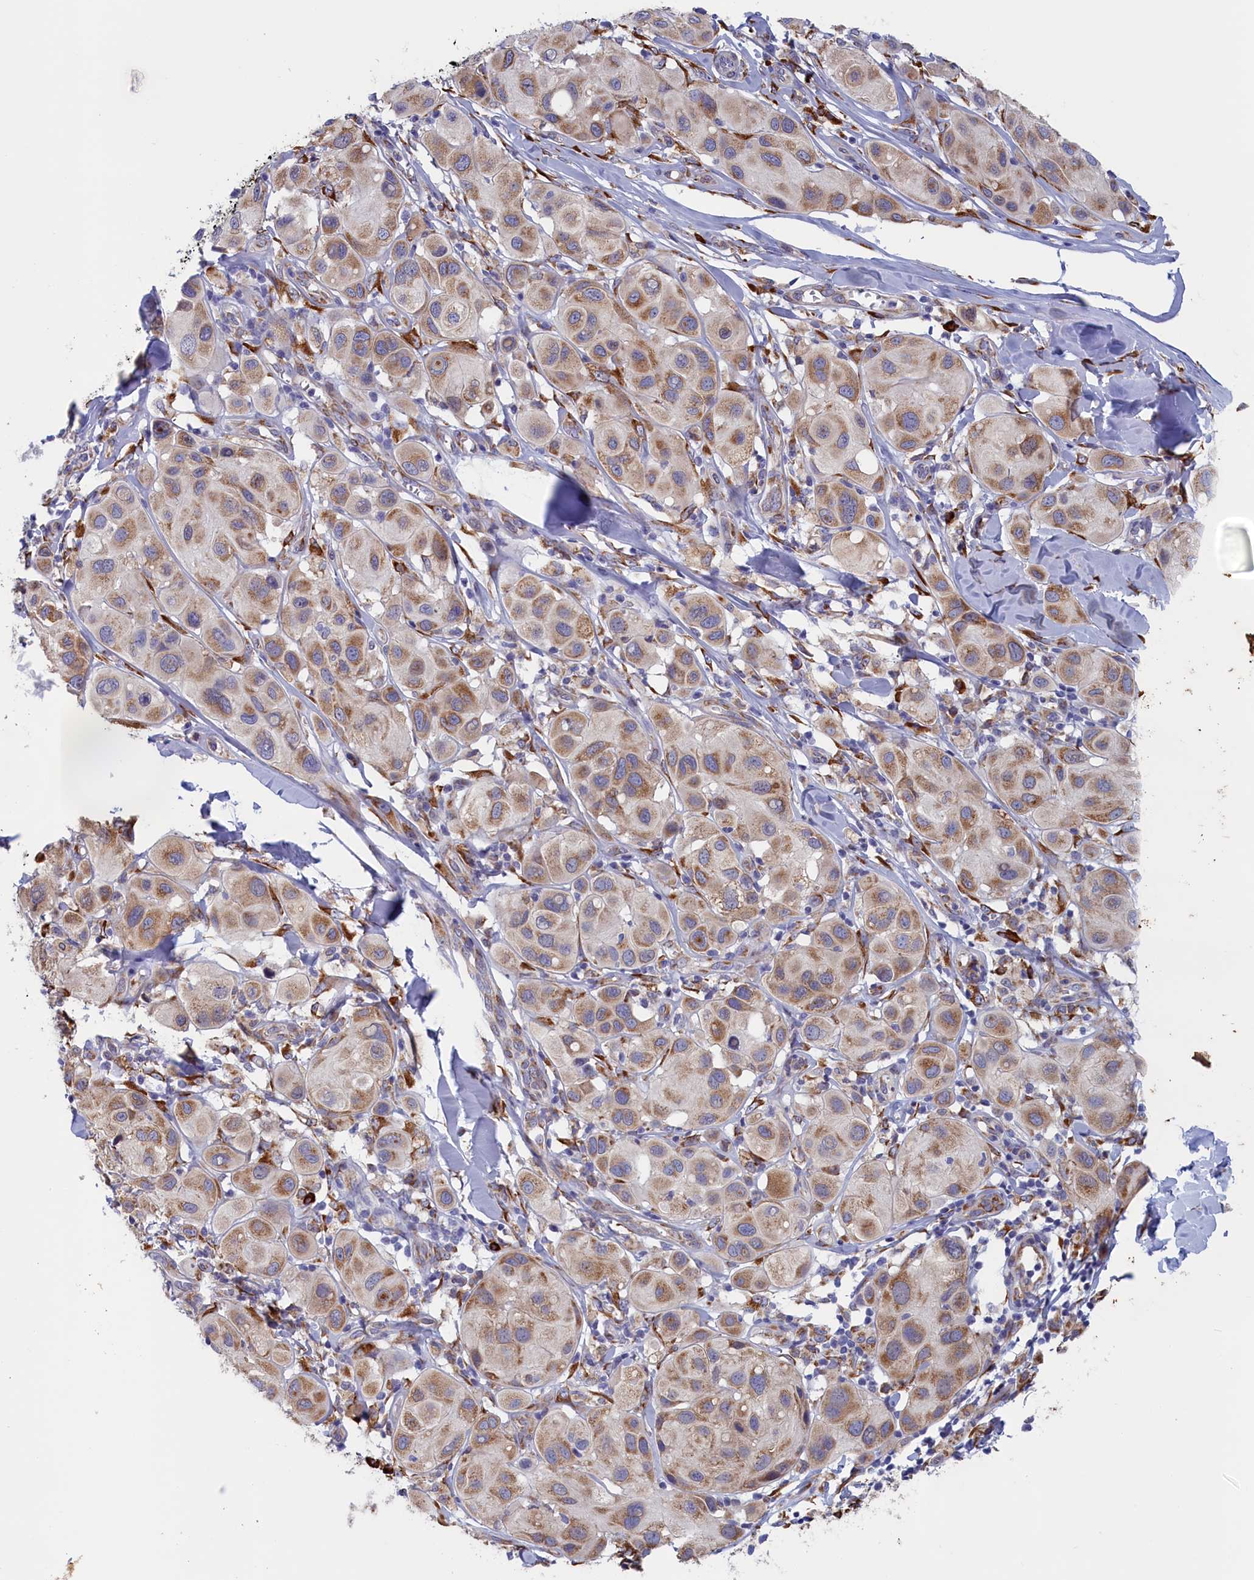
{"staining": {"intensity": "moderate", "quantity": ">75%", "location": "cytoplasmic/membranous"}, "tissue": "melanoma", "cell_type": "Tumor cells", "image_type": "cancer", "snomed": [{"axis": "morphology", "description": "Malignant melanoma, Metastatic site"}, {"axis": "topography", "description": "Skin"}], "caption": "Immunohistochemical staining of malignant melanoma (metastatic site) demonstrates medium levels of moderate cytoplasmic/membranous expression in approximately >75% of tumor cells.", "gene": "CCDC68", "patient": {"sex": "male", "age": 41}}